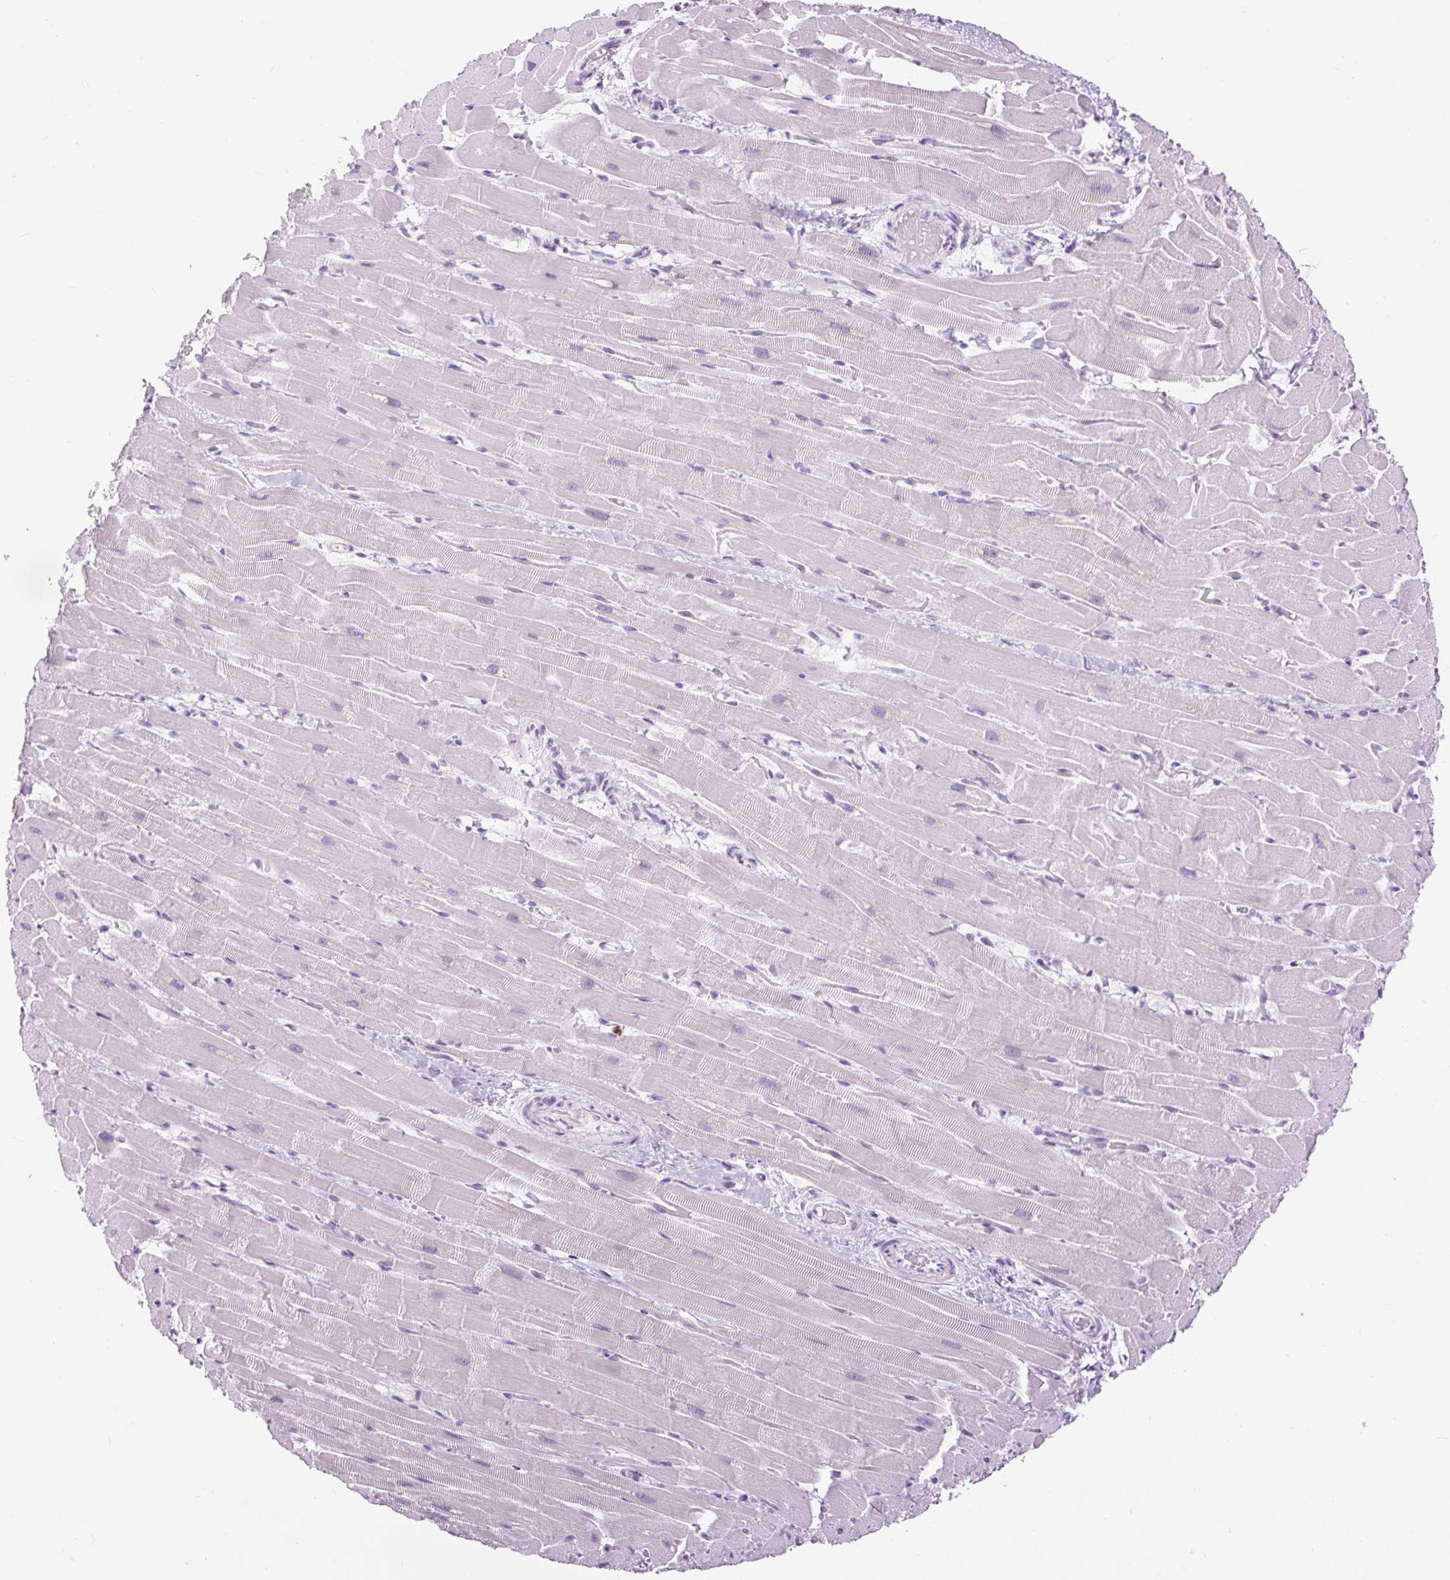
{"staining": {"intensity": "negative", "quantity": "none", "location": "none"}, "tissue": "heart muscle", "cell_type": "Cardiomyocytes", "image_type": "normal", "snomed": [{"axis": "morphology", "description": "Normal tissue, NOS"}, {"axis": "topography", "description": "Heart"}], "caption": "Human heart muscle stained for a protein using immunohistochemistry shows no staining in cardiomyocytes.", "gene": "RACGAP1", "patient": {"sex": "male", "age": 37}}